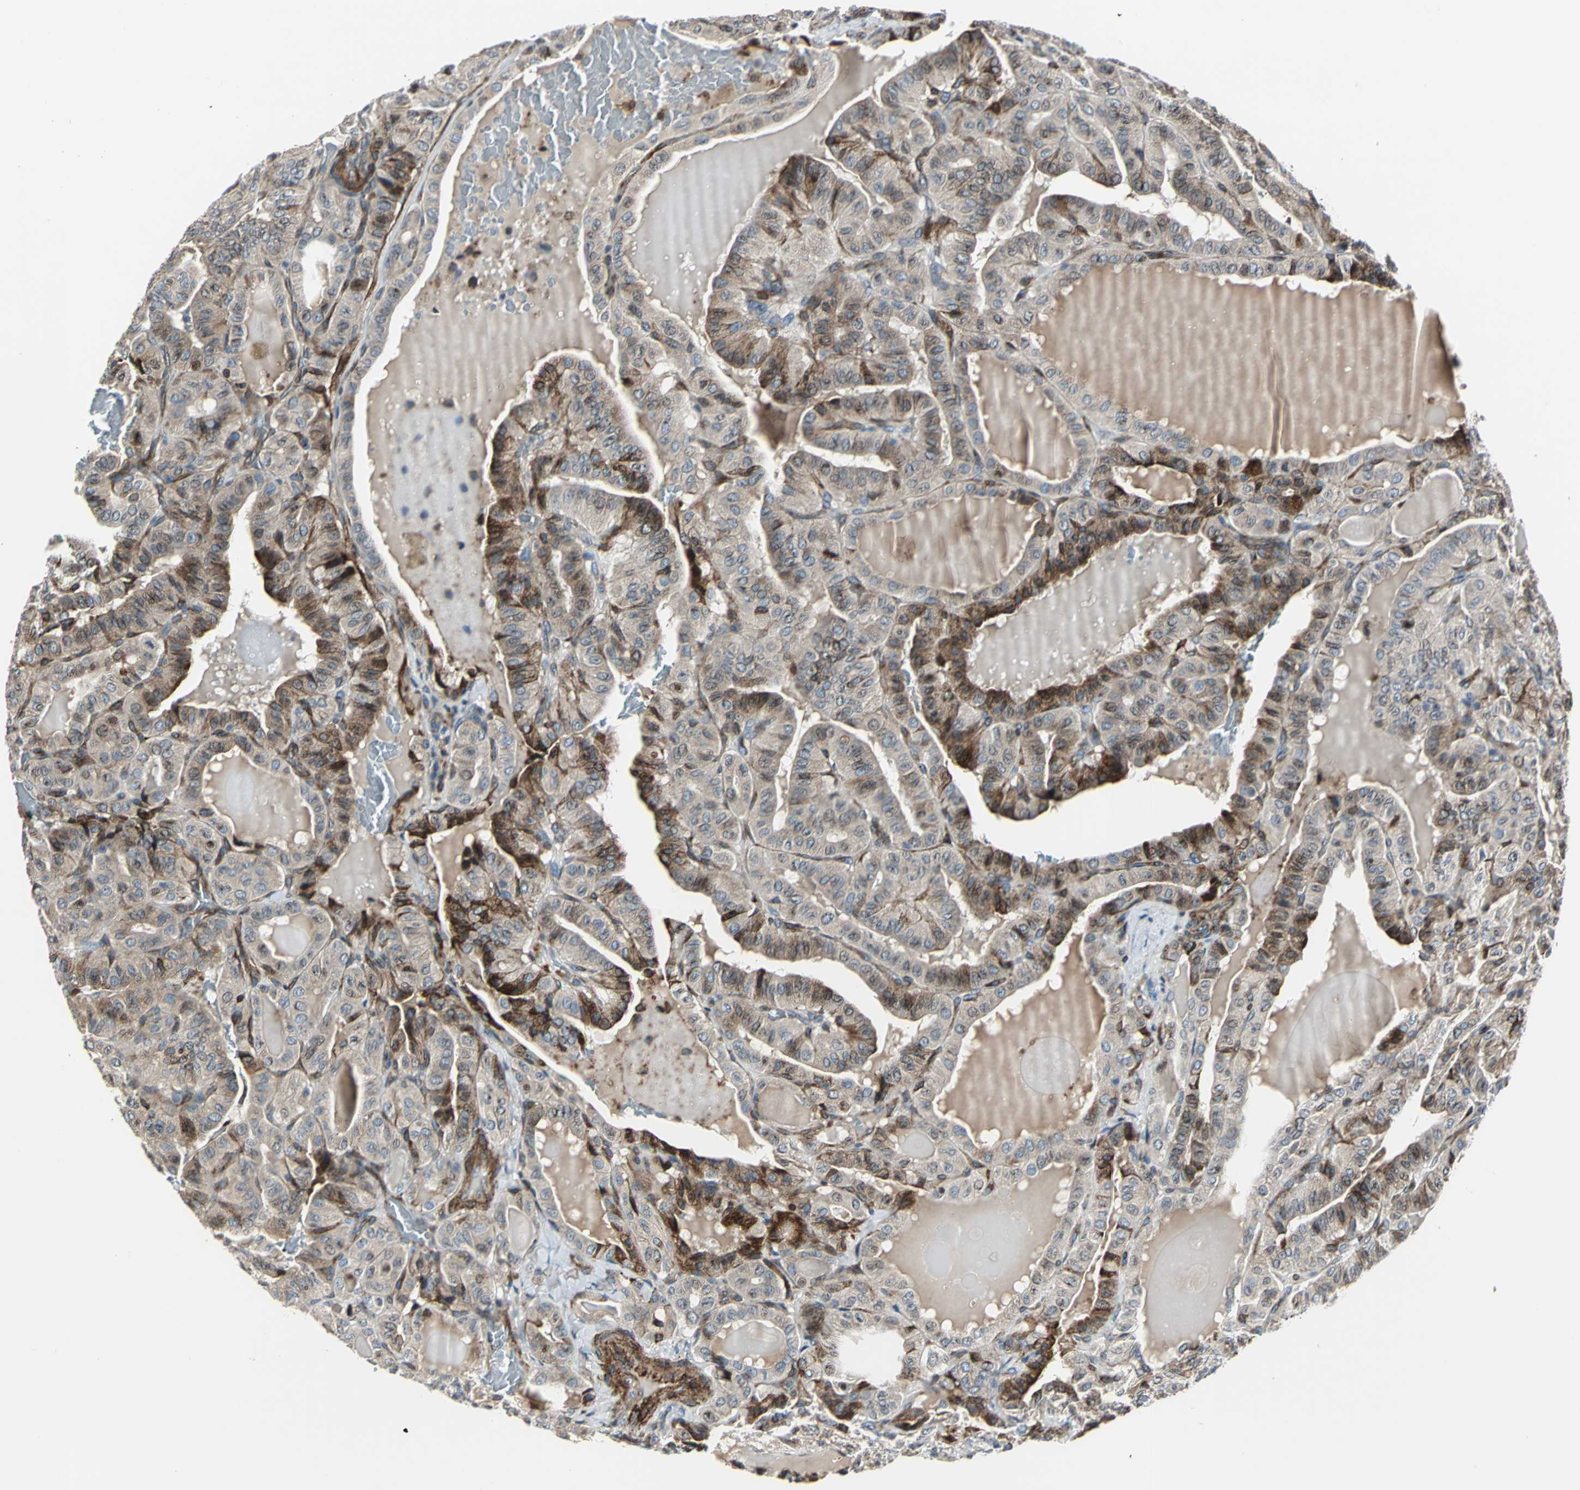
{"staining": {"intensity": "strong", "quantity": "25%-75%", "location": "cytoplasmic/membranous"}, "tissue": "thyroid cancer", "cell_type": "Tumor cells", "image_type": "cancer", "snomed": [{"axis": "morphology", "description": "Papillary adenocarcinoma, NOS"}, {"axis": "topography", "description": "Thyroid gland"}], "caption": "DAB immunohistochemical staining of thyroid cancer (papillary adenocarcinoma) reveals strong cytoplasmic/membranous protein staining in approximately 25%-75% of tumor cells. The protein is stained brown, and the nuclei are stained in blue (DAB IHC with brightfield microscopy, high magnification).", "gene": "HTATIP2", "patient": {"sex": "male", "age": 77}}